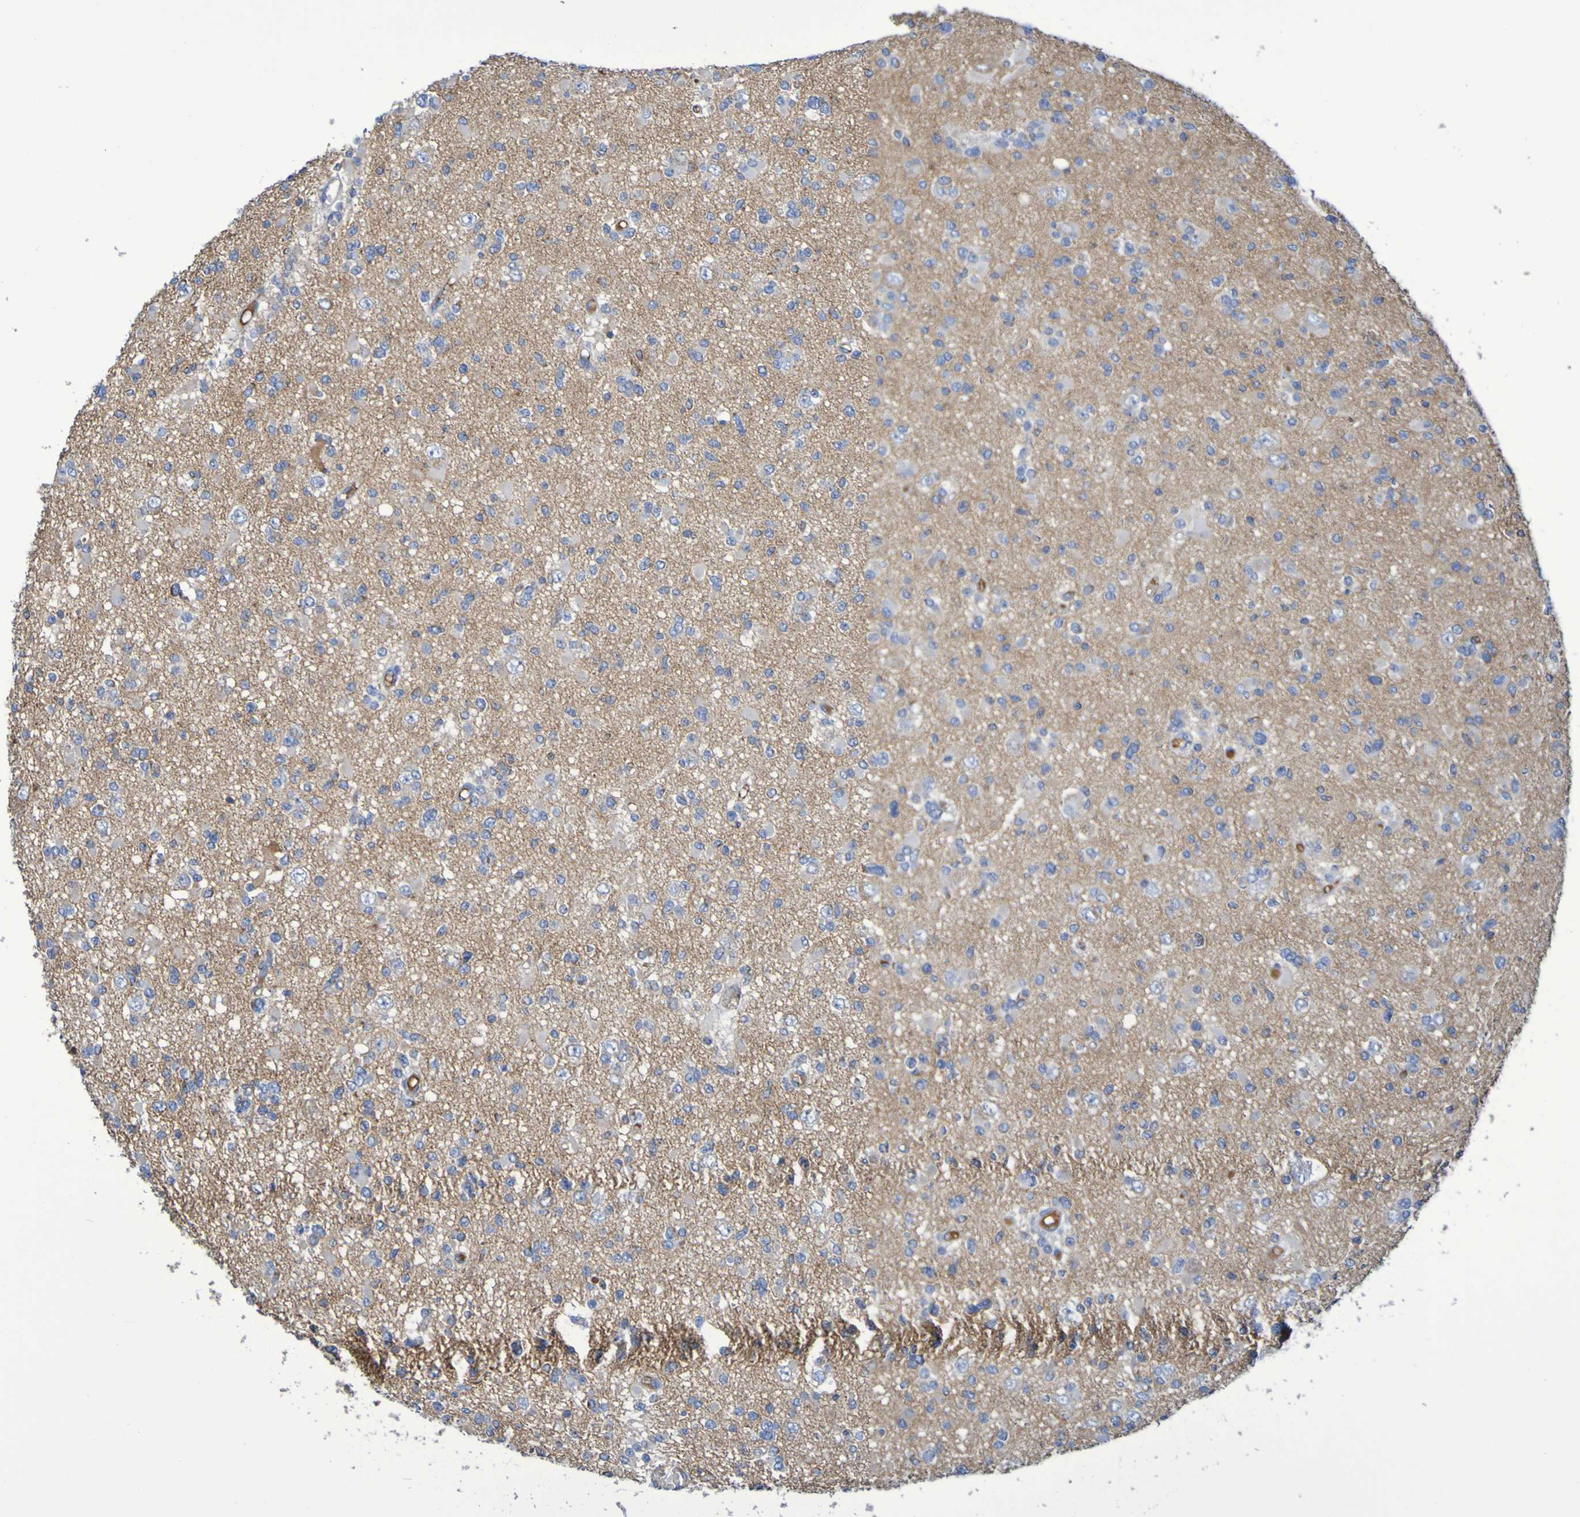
{"staining": {"intensity": "negative", "quantity": "none", "location": "none"}, "tissue": "glioma", "cell_type": "Tumor cells", "image_type": "cancer", "snomed": [{"axis": "morphology", "description": "Glioma, malignant, Low grade"}, {"axis": "topography", "description": "Brain"}], "caption": "High magnification brightfield microscopy of low-grade glioma (malignant) stained with DAB (3,3'-diaminobenzidine) (brown) and counterstained with hematoxylin (blue): tumor cells show no significant expression.", "gene": "CNTN2", "patient": {"sex": "female", "age": 22}}